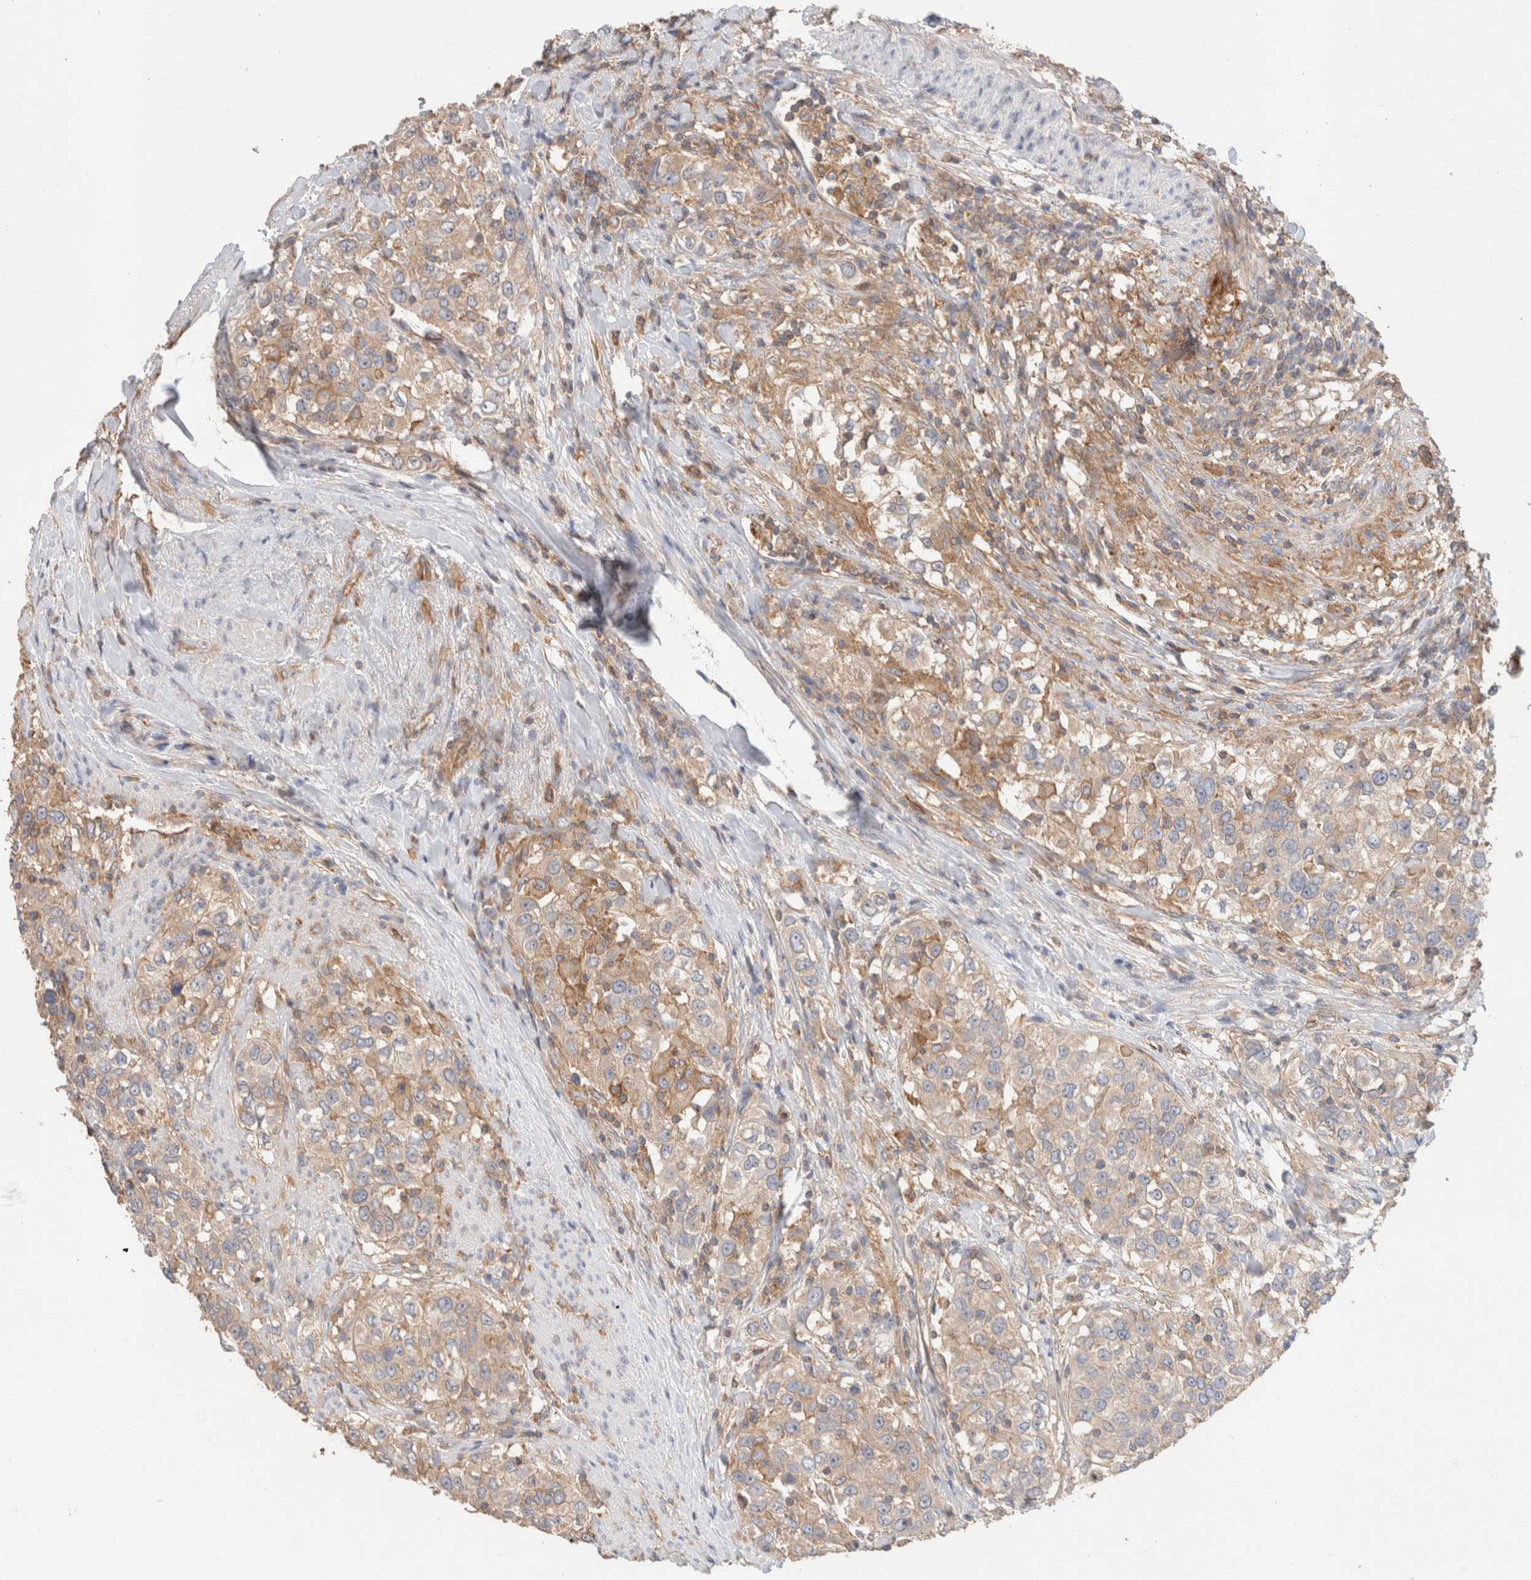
{"staining": {"intensity": "moderate", "quantity": "25%-75%", "location": "cytoplasmic/membranous"}, "tissue": "urothelial cancer", "cell_type": "Tumor cells", "image_type": "cancer", "snomed": [{"axis": "morphology", "description": "Urothelial carcinoma, High grade"}, {"axis": "topography", "description": "Urinary bladder"}], "caption": "A brown stain shows moderate cytoplasmic/membranous positivity of a protein in urothelial cancer tumor cells.", "gene": "CFAP418", "patient": {"sex": "female", "age": 80}}